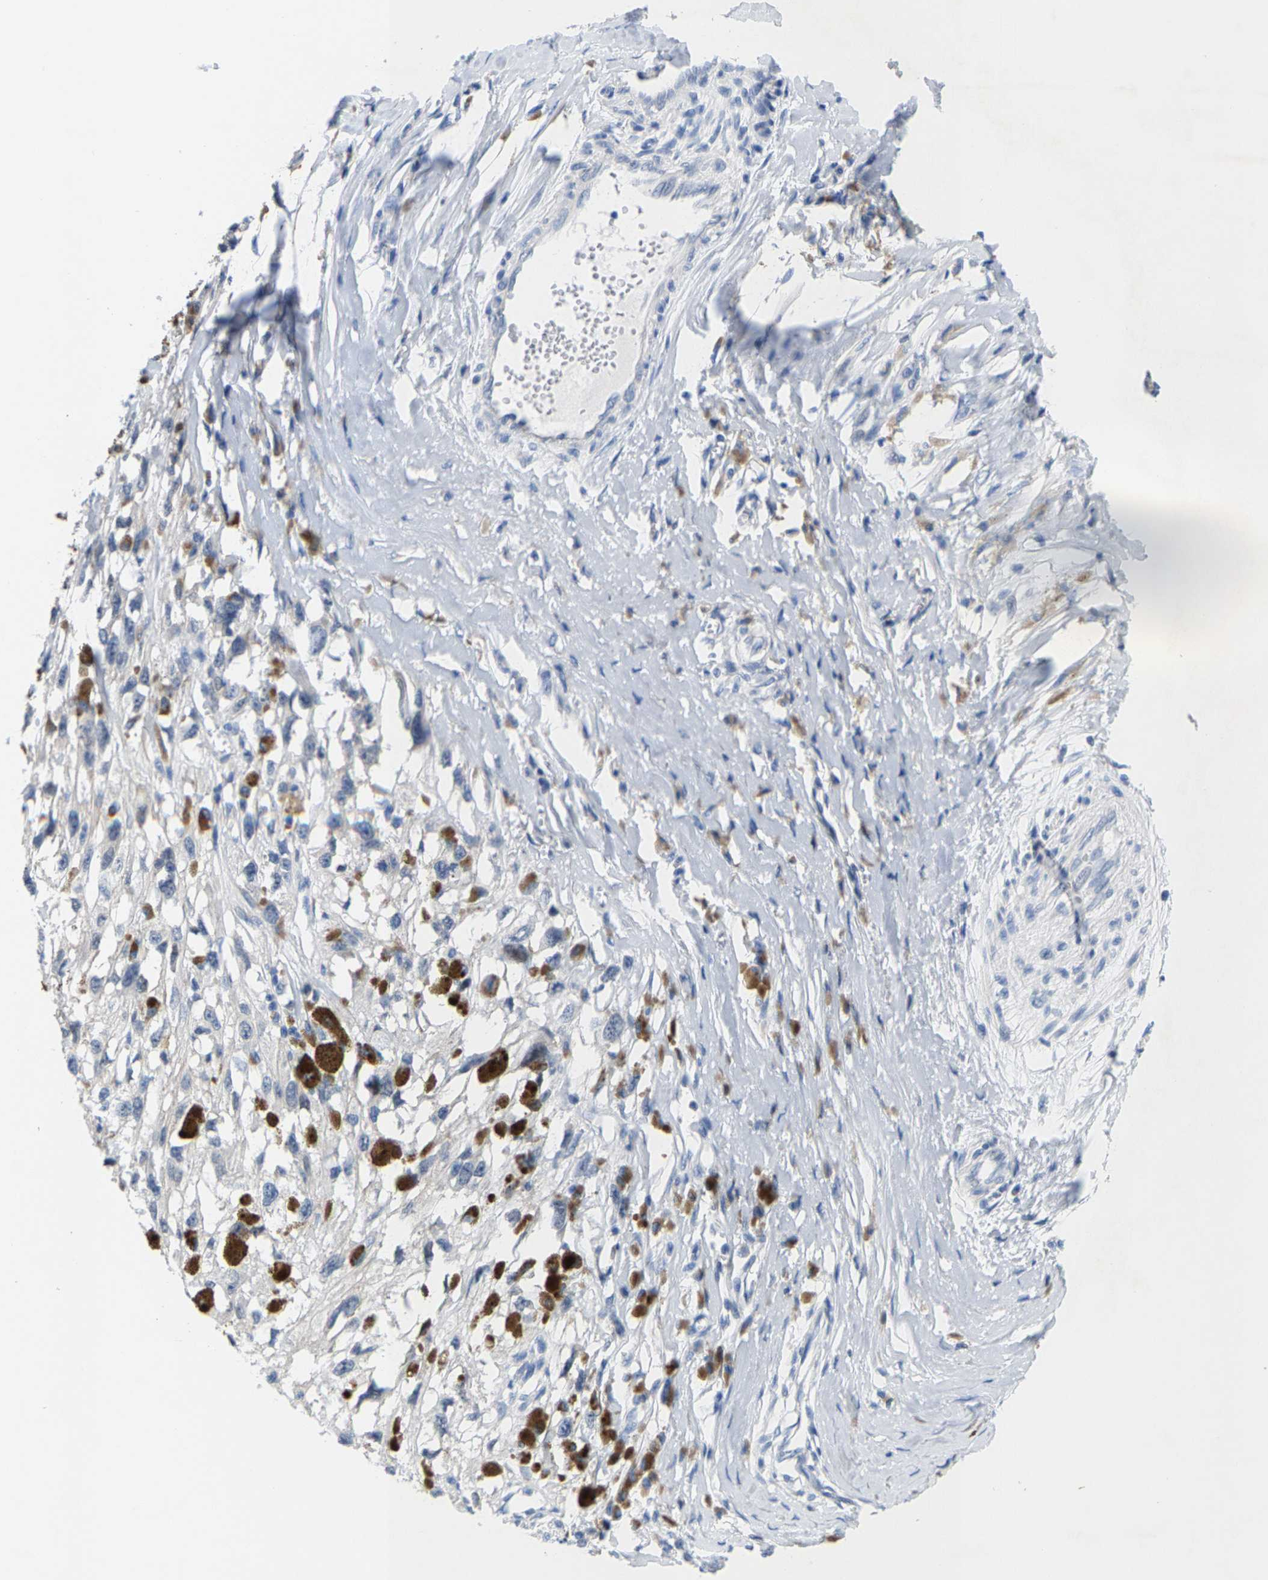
{"staining": {"intensity": "negative", "quantity": "none", "location": "none"}, "tissue": "melanoma", "cell_type": "Tumor cells", "image_type": "cancer", "snomed": [{"axis": "morphology", "description": "Malignant melanoma, Metastatic site"}, {"axis": "topography", "description": "Lymph node"}], "caption": "A photomicrograph of malignant melanoma (metastatic site) stained for a protein displays no brown staining in tumor cells. Nuclei are stained in blue.", "gene": "KLHL1", "patient": {"sex": "male", "age": 59}}